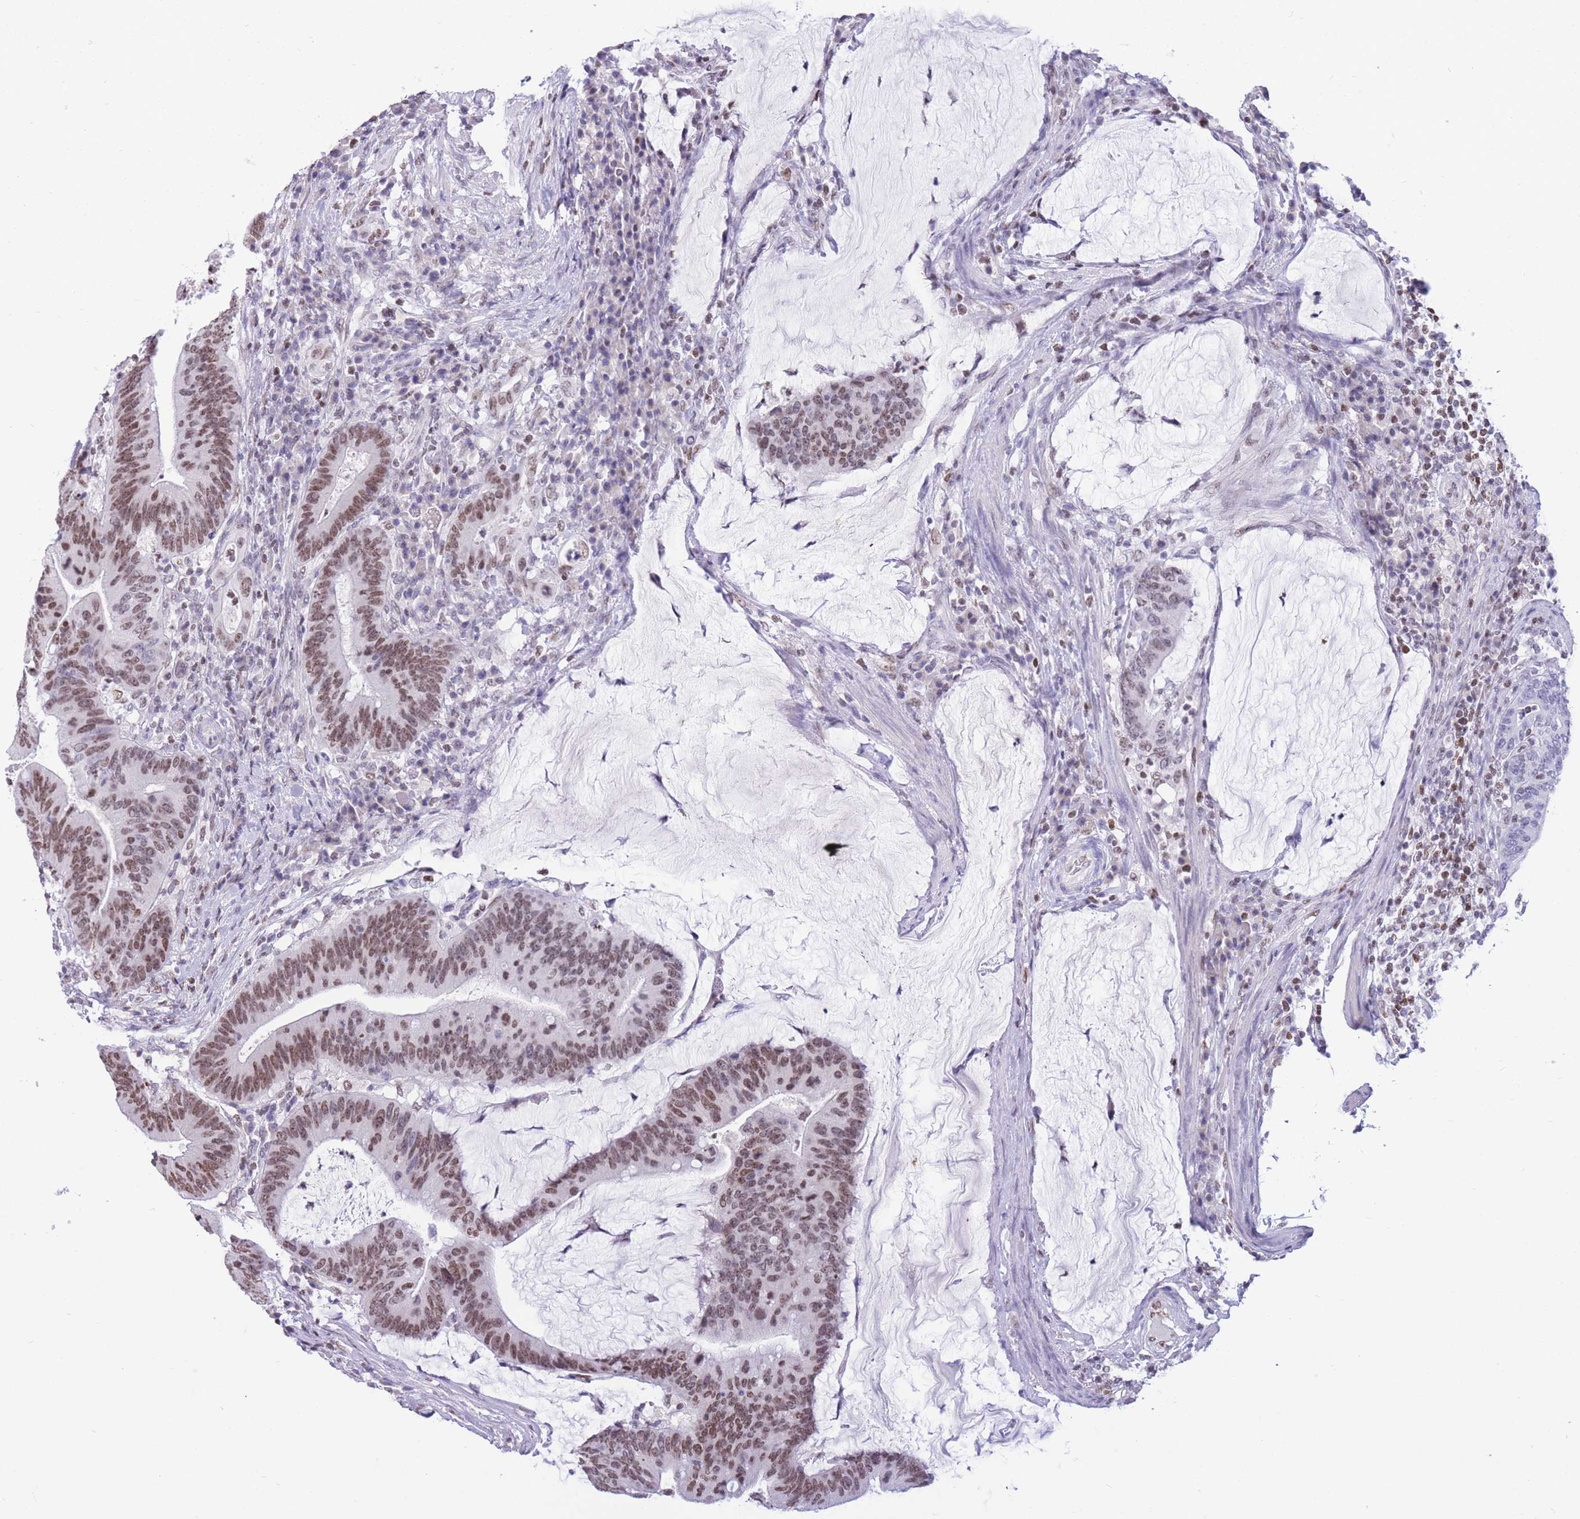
{"staining": {"intensity": "moderate", "quantity": "<25%", "location": "nuclear"}, "tissue": "colorectal cancer", "cell_type": "Tumor cells", "image_type": "cancer", "snomed": [{"axis": "morphology", "description": "Adenocarcinoma, NOS"}, {"axis": "topography", "description": "Colon"}], "caption": "Brown immunohistochemical staining in human adenocarcinoma (colorectal) demonstrates moderate nuclear staining in about <25% of tumor cells. (DAB (3,3'-diaminobenzidine) = brown stain, brightfield microscopy at high magnification).", "gene": "HMGN1", "patient": {"sex": "female", "age": 66}}